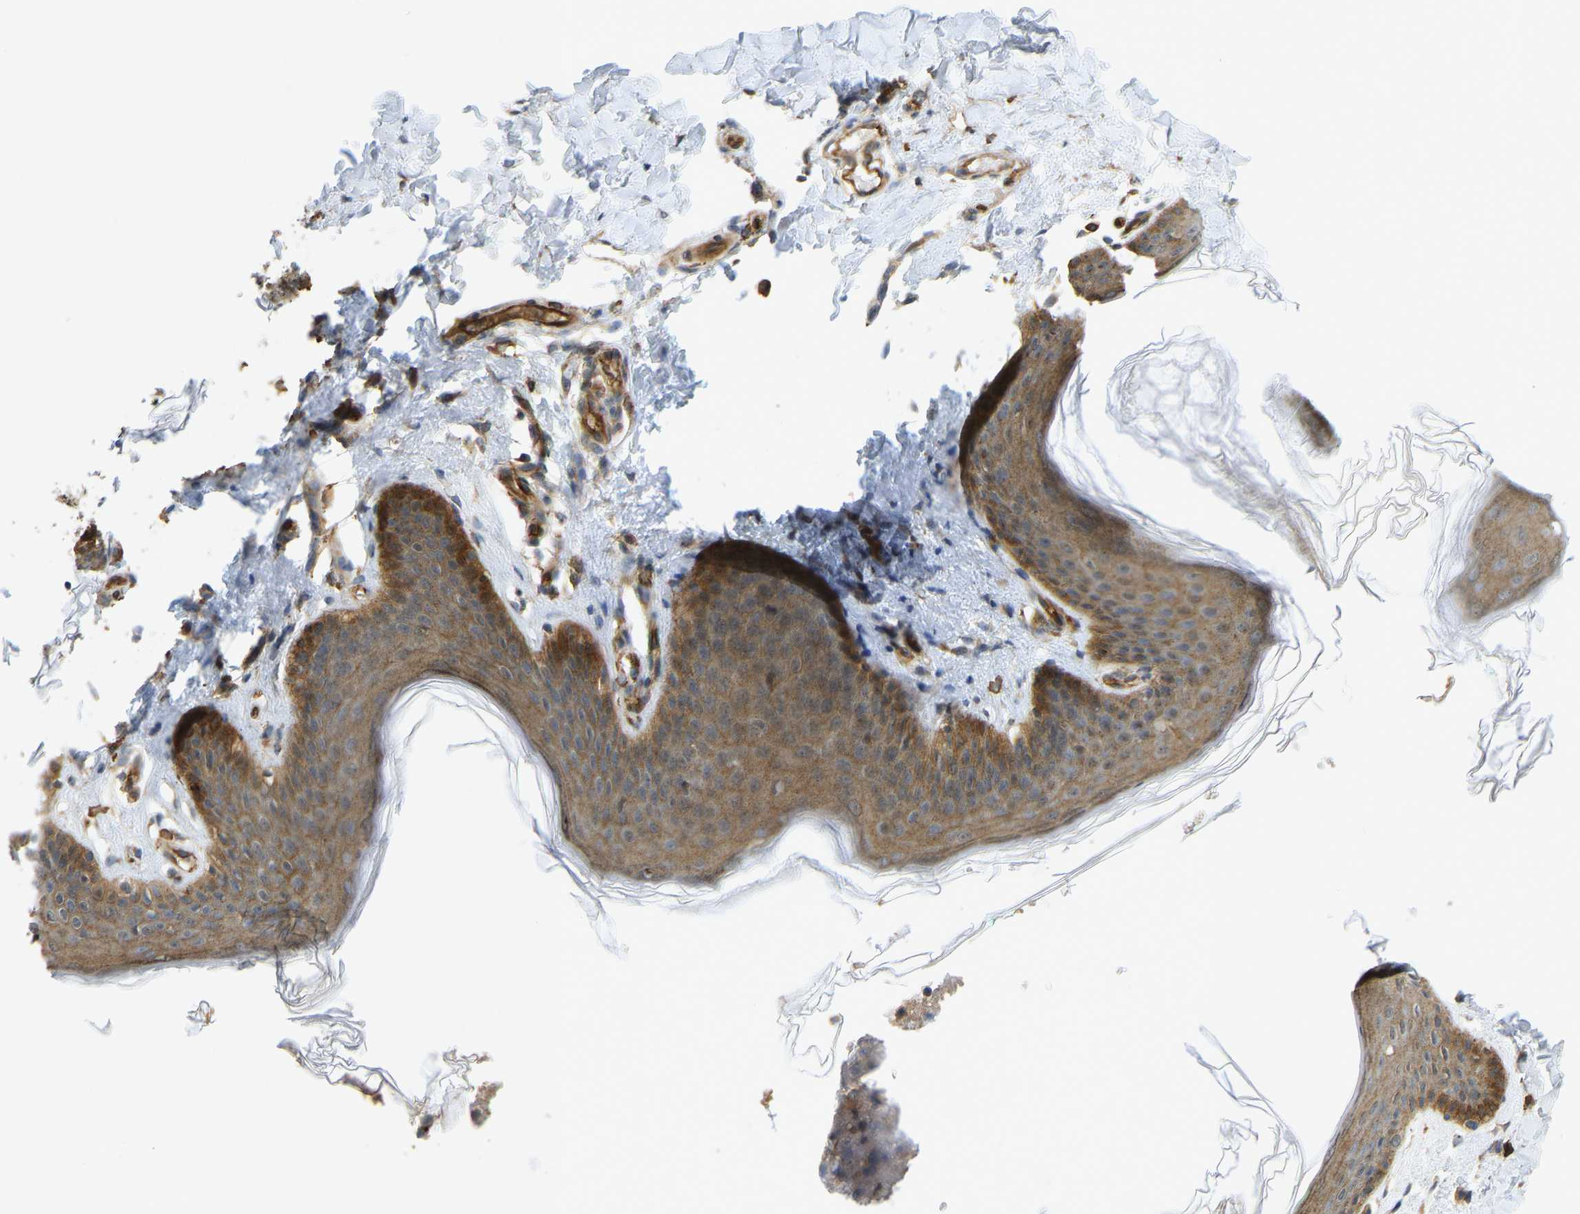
{"staining": {"intensity": "moderate", "quantity": ">75%", "location": "cytoplasmic/membranous"}, "tissue": "skin", "cell_type": "Epidermal cells", "image_type": "normal", "snomed": [{"axis": "morphology", "description": "Normal tissue, NOS"}, {"axis": "topography", "description": "Vulva"}], "caption": "Skin stained with DAB immunohistochemistry (IHC) reveals medium levels of moderate cytoplasmic/membranous positivity in approximately >75% of epidermal cells.", "gene": "KIAA1671", "patient": {"sex": "female", "age": 66}}